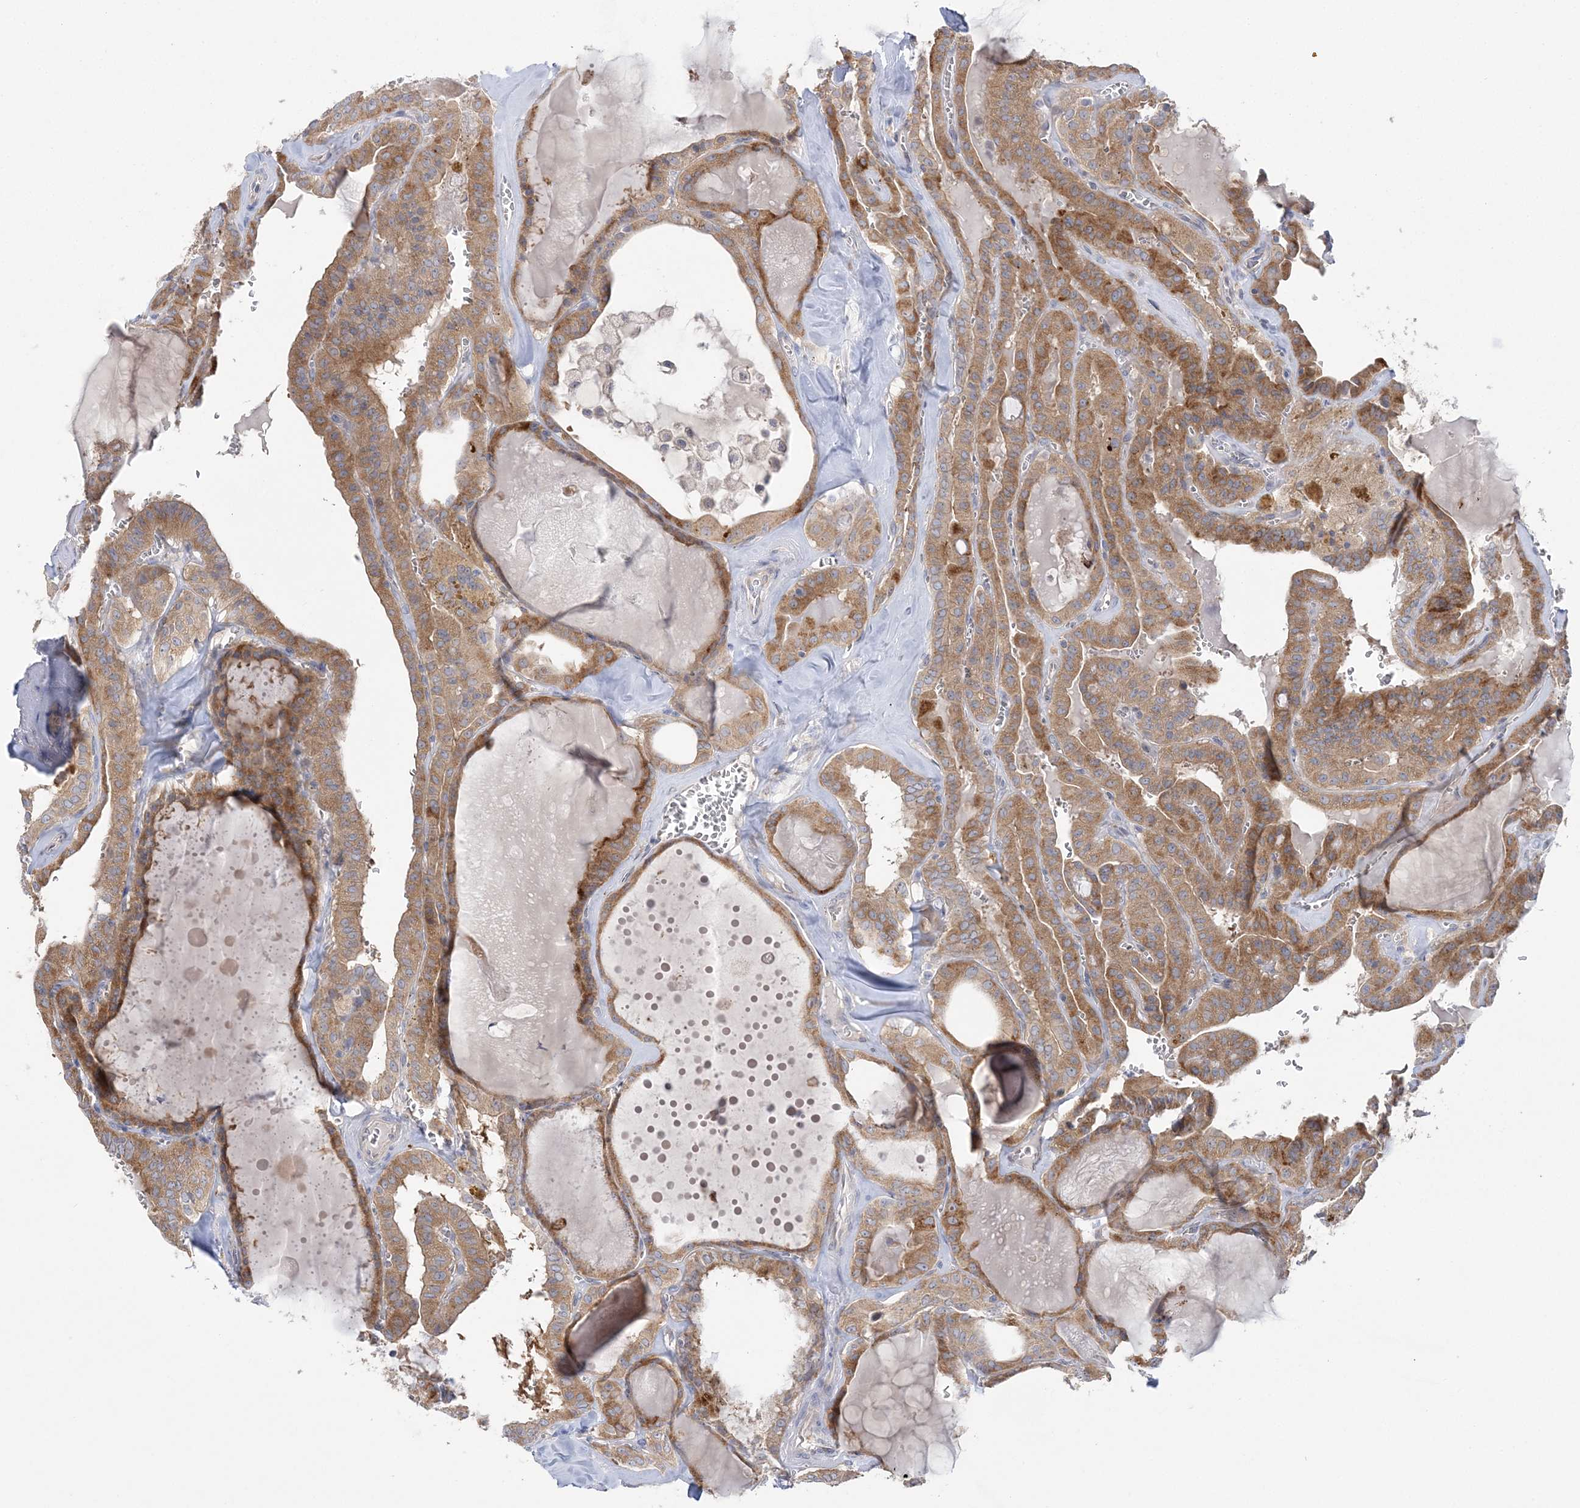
{"staining": {"intensity": "moderate", "quantity": ">75%", "location": "cytoplasmic/membranous"}, "tissue": "thyroid cancer", "cell_type": "Tumor cells", "image_type": "cancer", "snomed": [{"axis": "morphology", "description": "Papillary adenocarcinoma, NOS"}, {"axis": "topography", "description": "Thyroid gland"}], "caption": "An immunohistochemistry photomicrograph of tumor tissue is shown. Protein staining in brown labels moderate cytoplasmic/membranous positivity in papillary adenocarcinoma (thyroid) within tumor cells.", "gene": "MMADHC", "patient": {"sex": "male", "age": 52}}